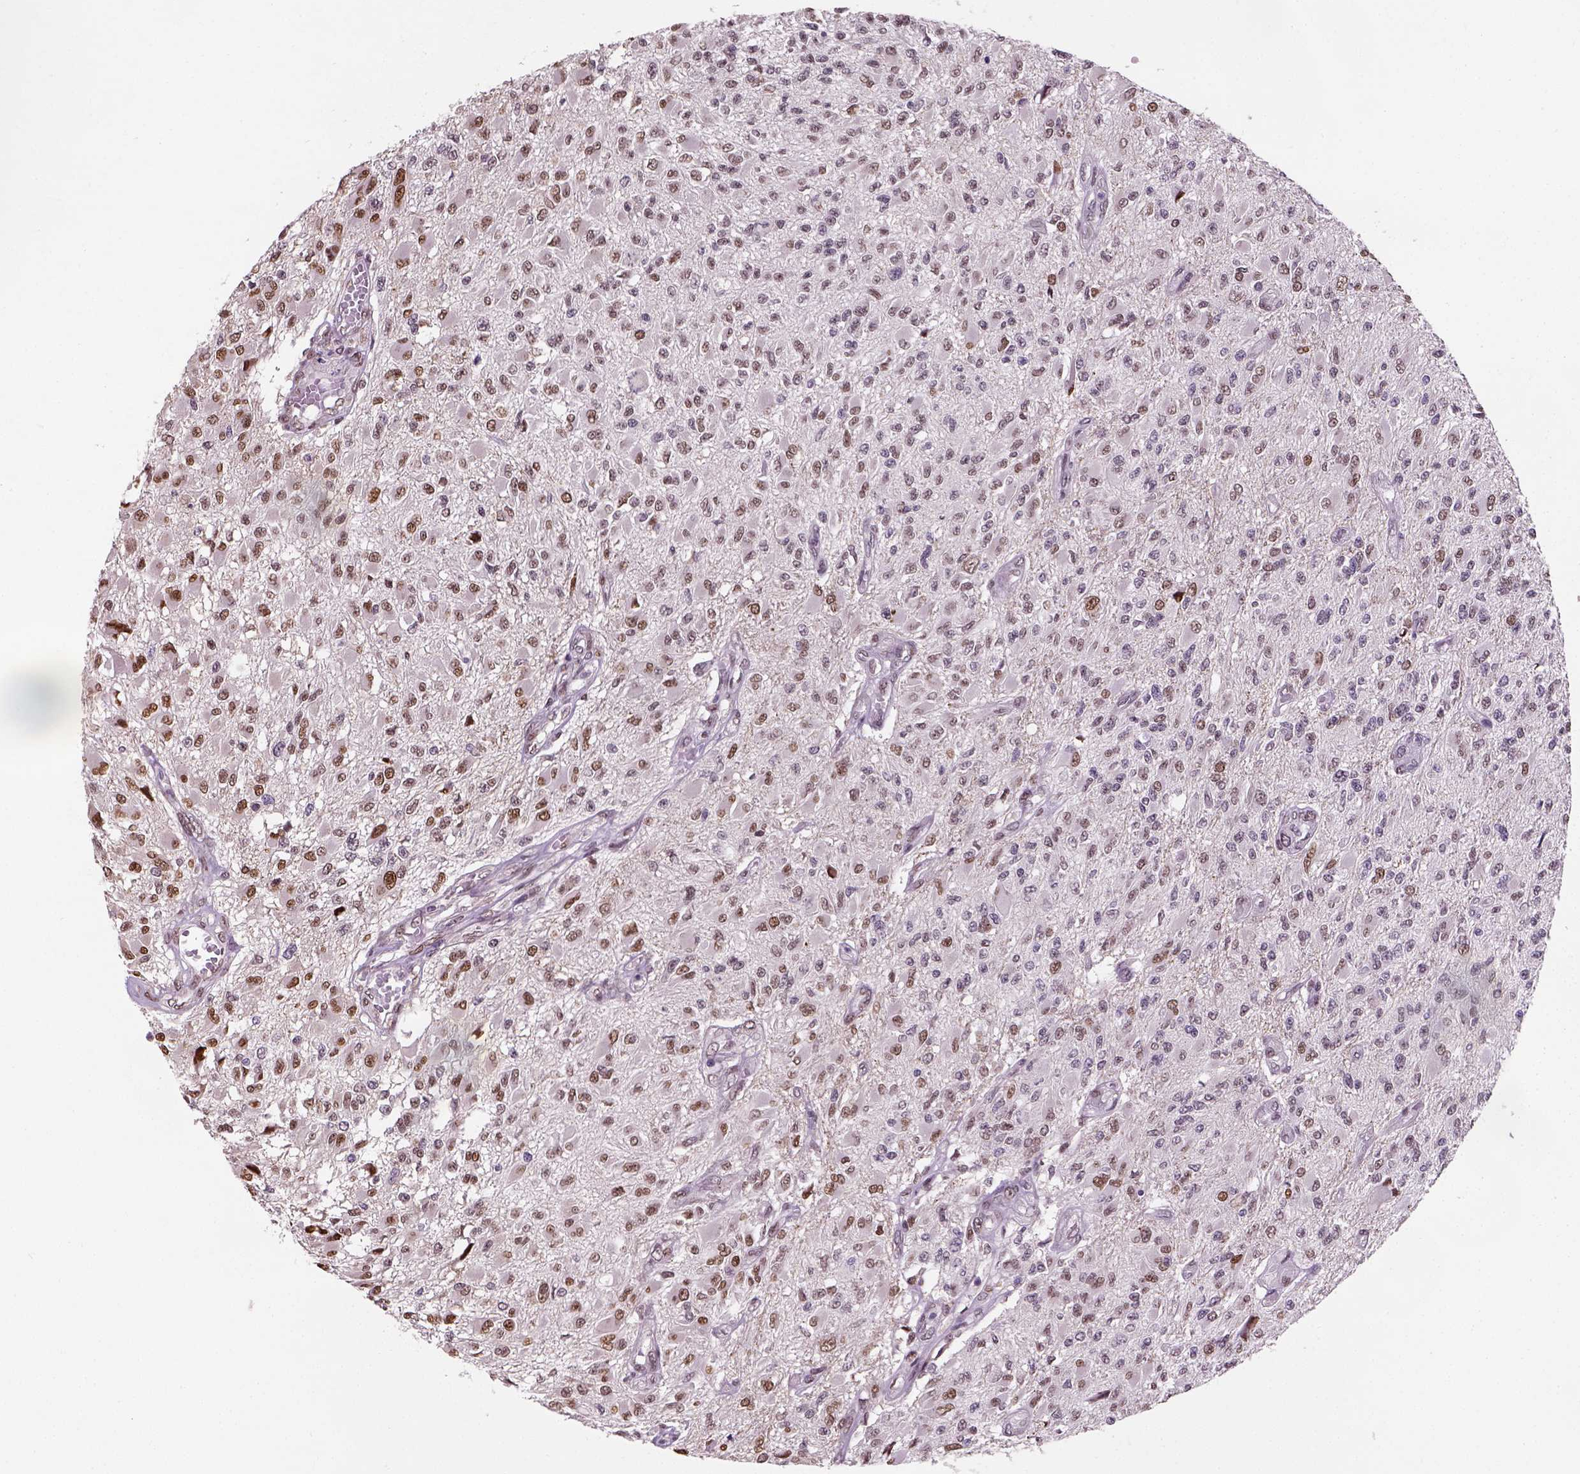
{"staining": {"intensity": "moderate", "quantity": "25%-75%", "location": "nuclear"}, "tissue": "glioma", "cell_type": "Tumor cells", "image_type": "cancer", "snomed": [{"axis": "morphology", "description": "Glioma, malignant, High grade"}, {"axis": "topography", "description": "Brain"}], "caption": "Immunohistochemistry (DAB (3,3'-diaminobenzidine)) staining of human malignant glioma (high-grade) displays moderate nuclear protein expression in about 25%-75% of tumor cells. (DAB IHC, brown staining for protein, blue staining for nuclei).", "gene": "C1orf112", "patient": {"sex": "female", "age": 63}}